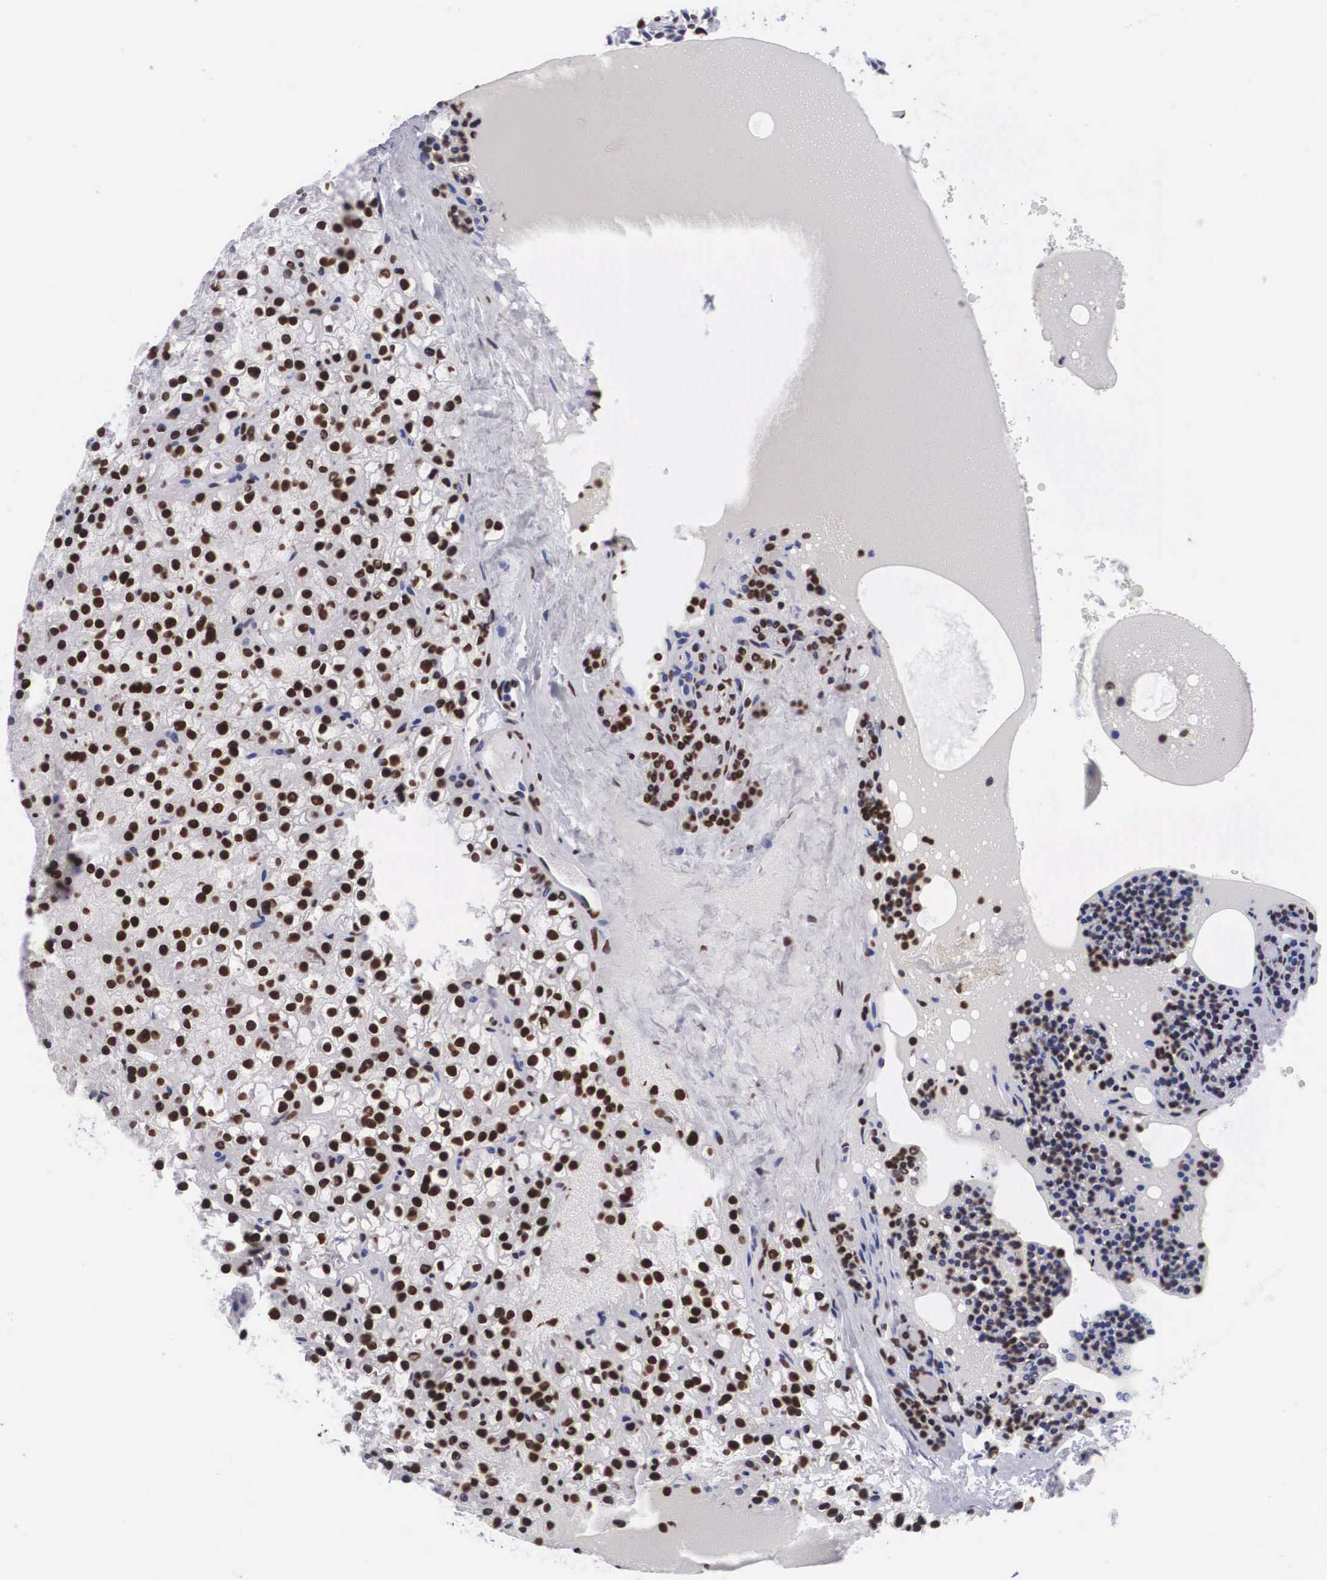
{"staining": {"intensity": "strong", "quantity": ">75%", "location": "nuclear"}, "tissue": "parathyroid gland", "cell_type": "Glandular cells", "image_type": "normal", "snomed": [{"axis": "morphology", "description": "Normal tissue, NOS"}, {"axis": "topography", "description": "Parathyroid gland"}], "caption": "IHC of normal human parathyroid gland displays high levels of strong nuclear expression in approximately >75% of glandular cells.", "gene": "MECP2", "patient": {"sex": "female", "age": 71}}